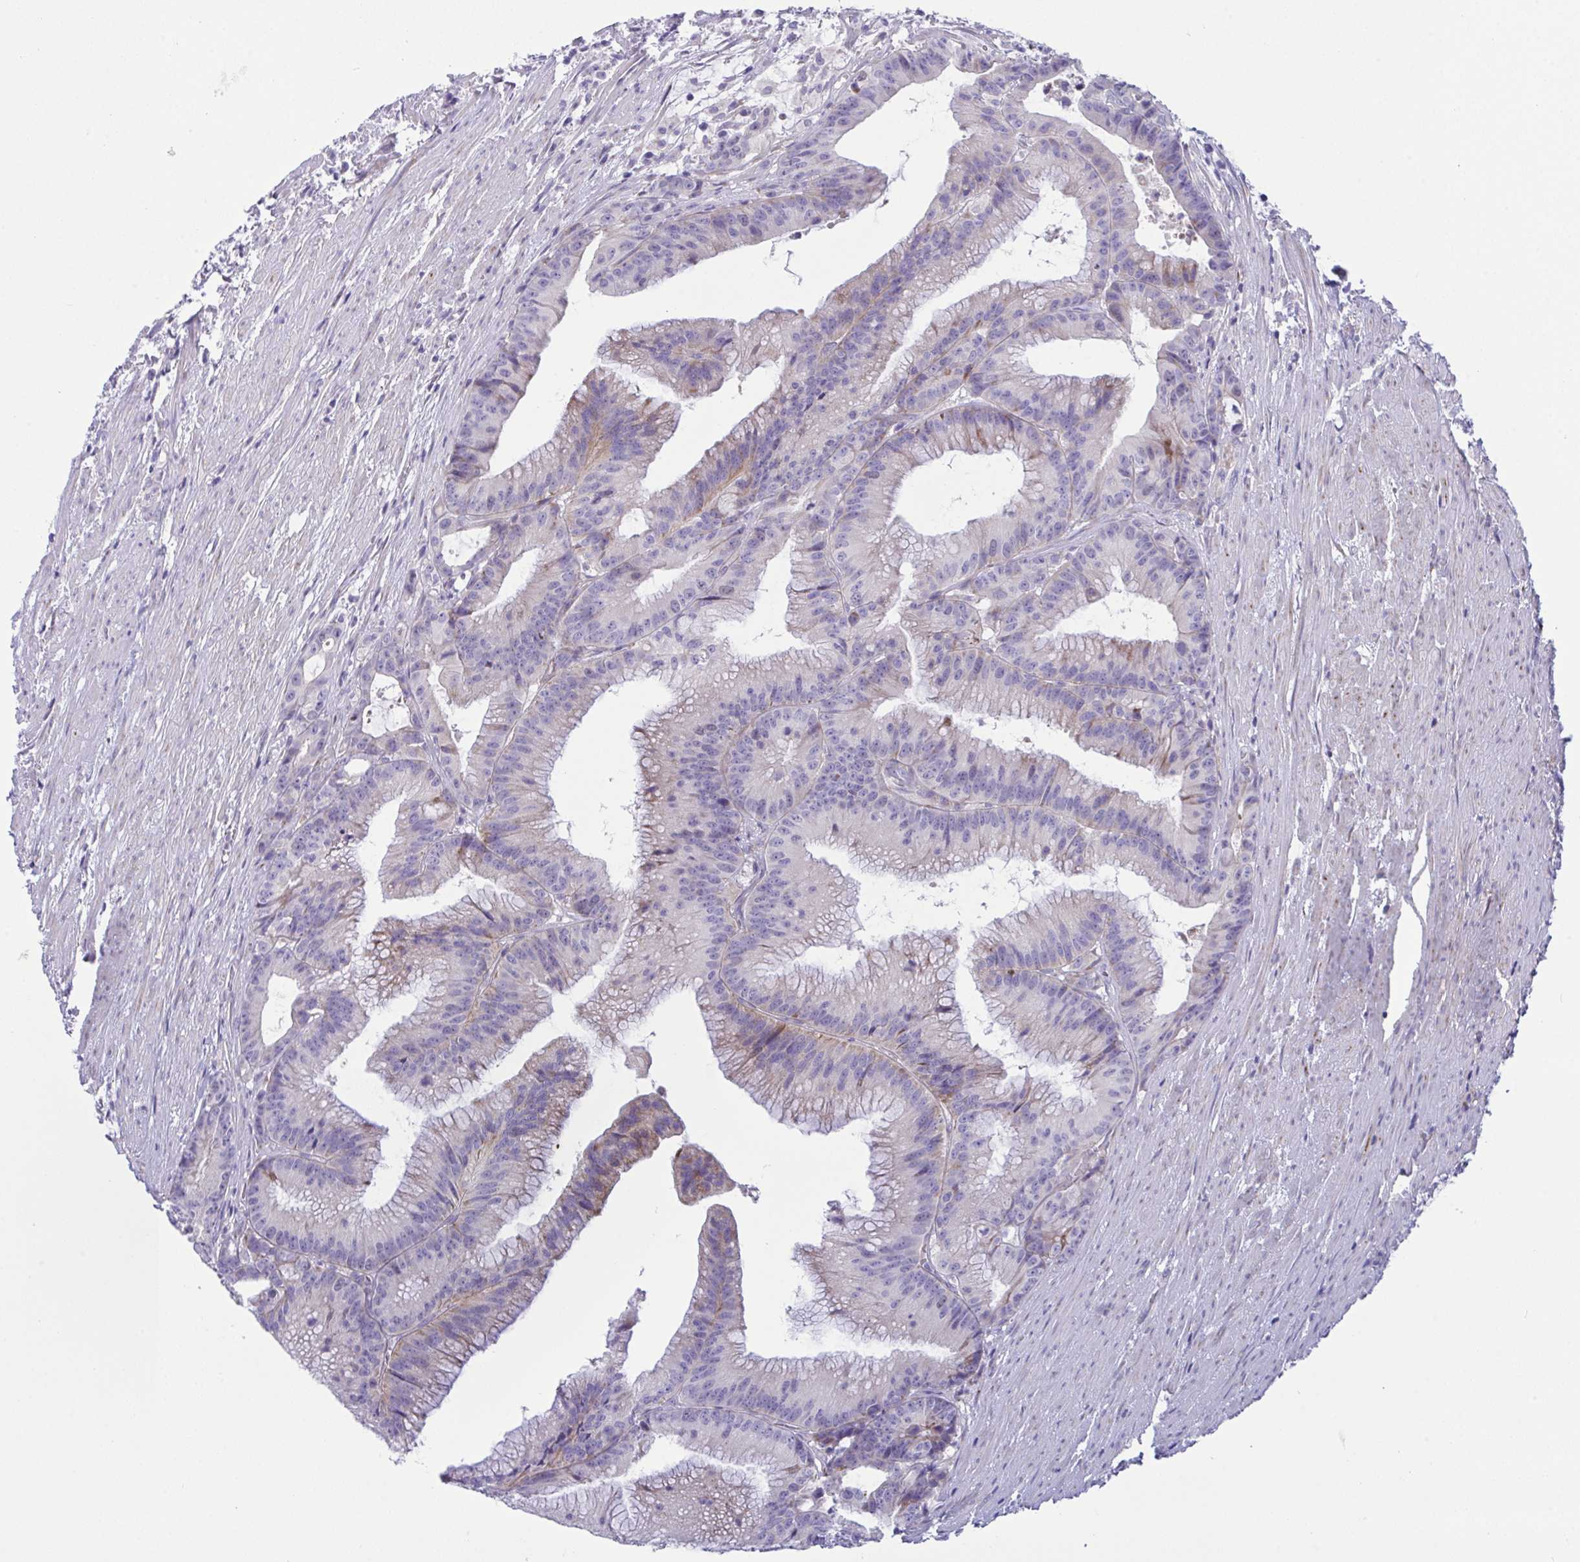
{"staining": {"intensity": "weak", "quantity": "<25%", "location": "cytoplasmic/membranous"}, "tissue": "colorectal cancer", "cell_type": "Tumor cells", "image_type": "cancer", "snomed": [{"axis": "morphology", "description": "Adenocarcinoma, NOS"}, {"axis": "topography", "description": "Colon"}], "caption": "Tumor cells are negative for protein expression in human colorectal cancer.", "gene": "DTX3", "patient": {"sex": "female", "age": 78}}